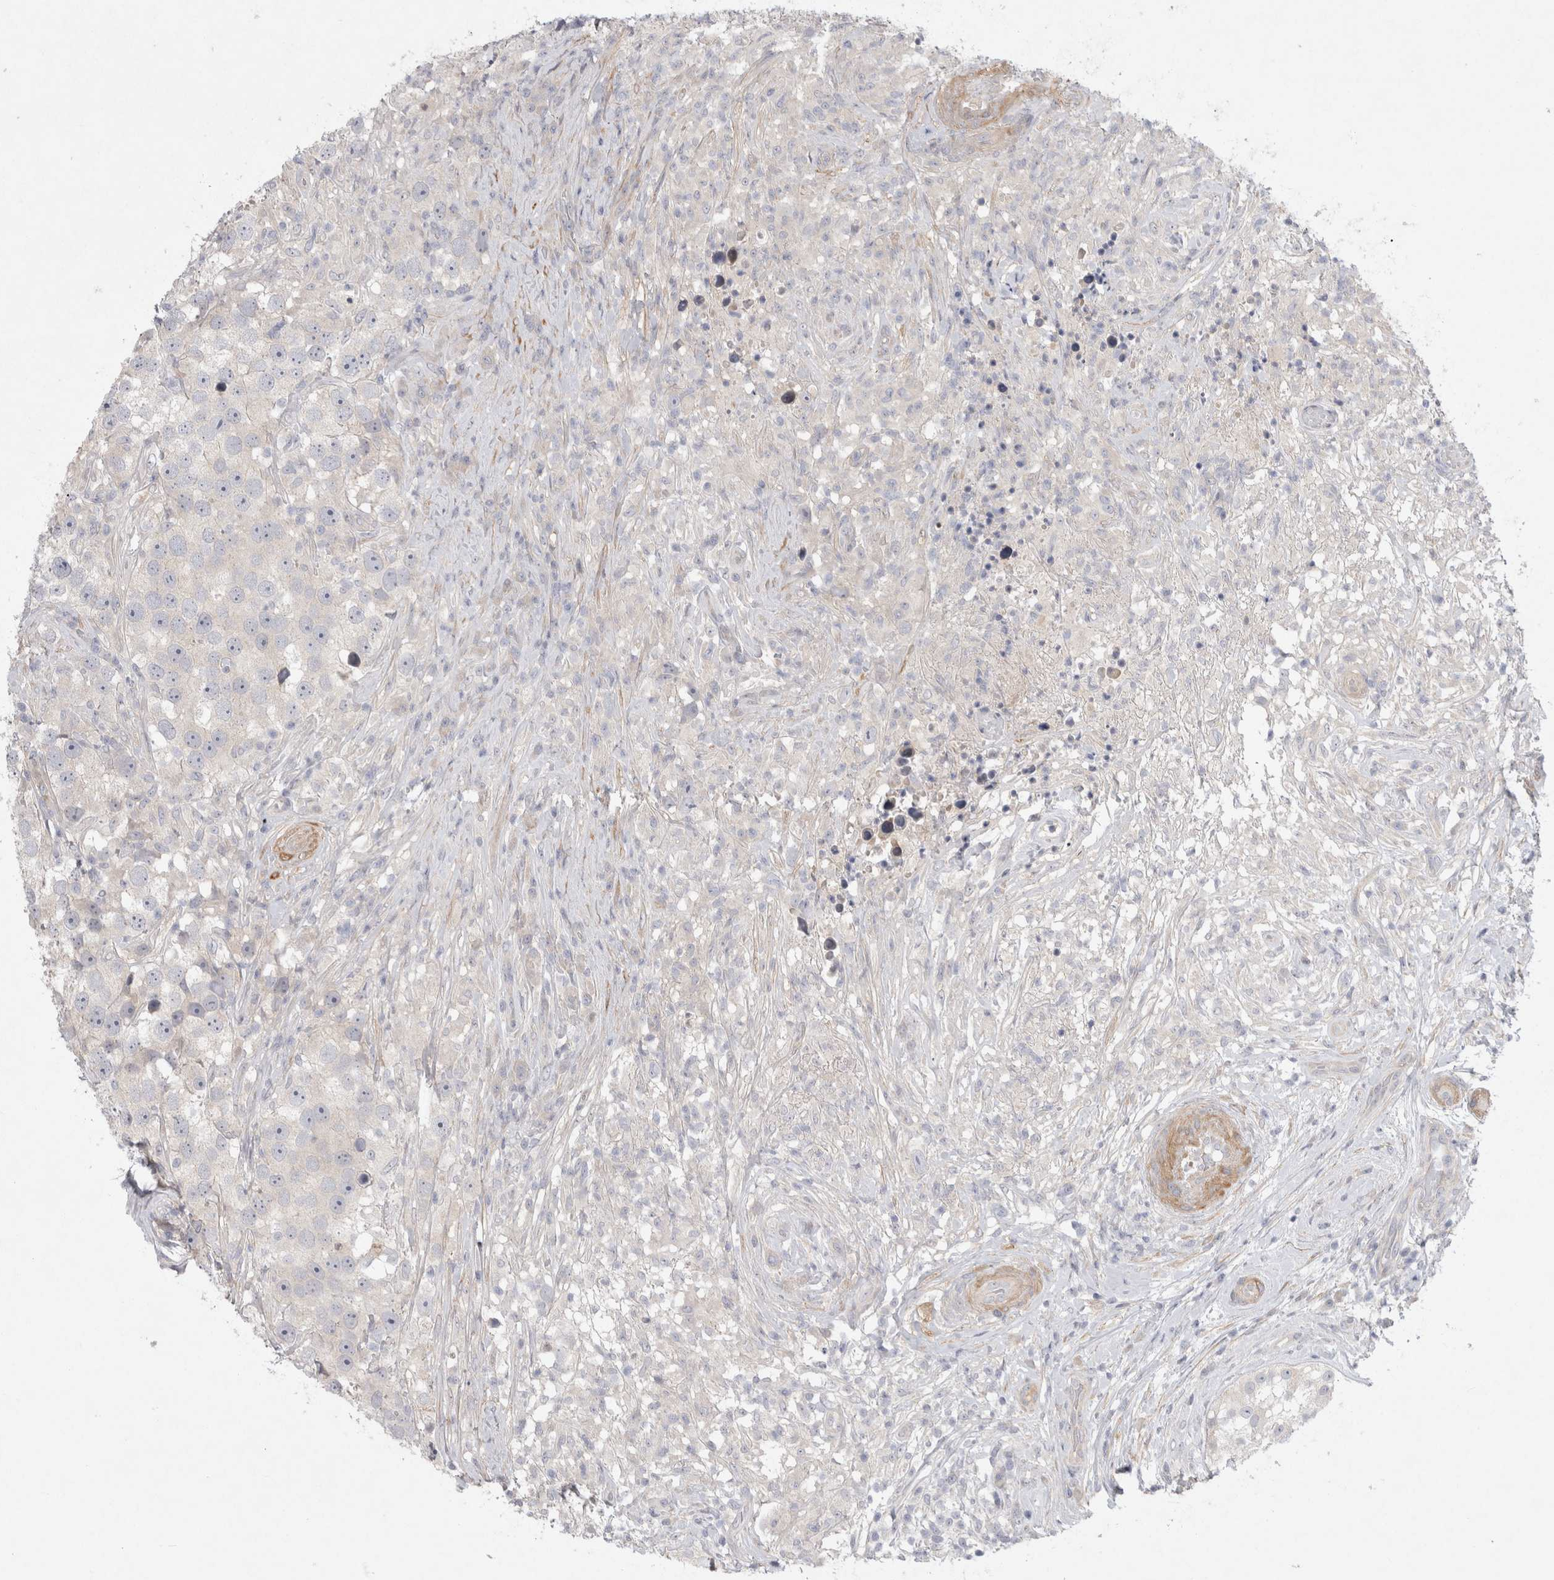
{"staining": {"intensity": "negative", "quantity": "none", "location": "none"}, "tissue": "testis cancer", "cell_type": "Tumor cells", "image_type": "cancer", "snomed": [{"axis": "morphology", "description": "Seminoma, NOS"}, {"axis": "topography", "description": "Testis"}], "caption": "An immunohistochemistry micrograph of testis cancer is shown. There is no staining in tumor cells of testis cancer.", "gene": "BZW2", "patient": {"sex": "male", "age": 49}}